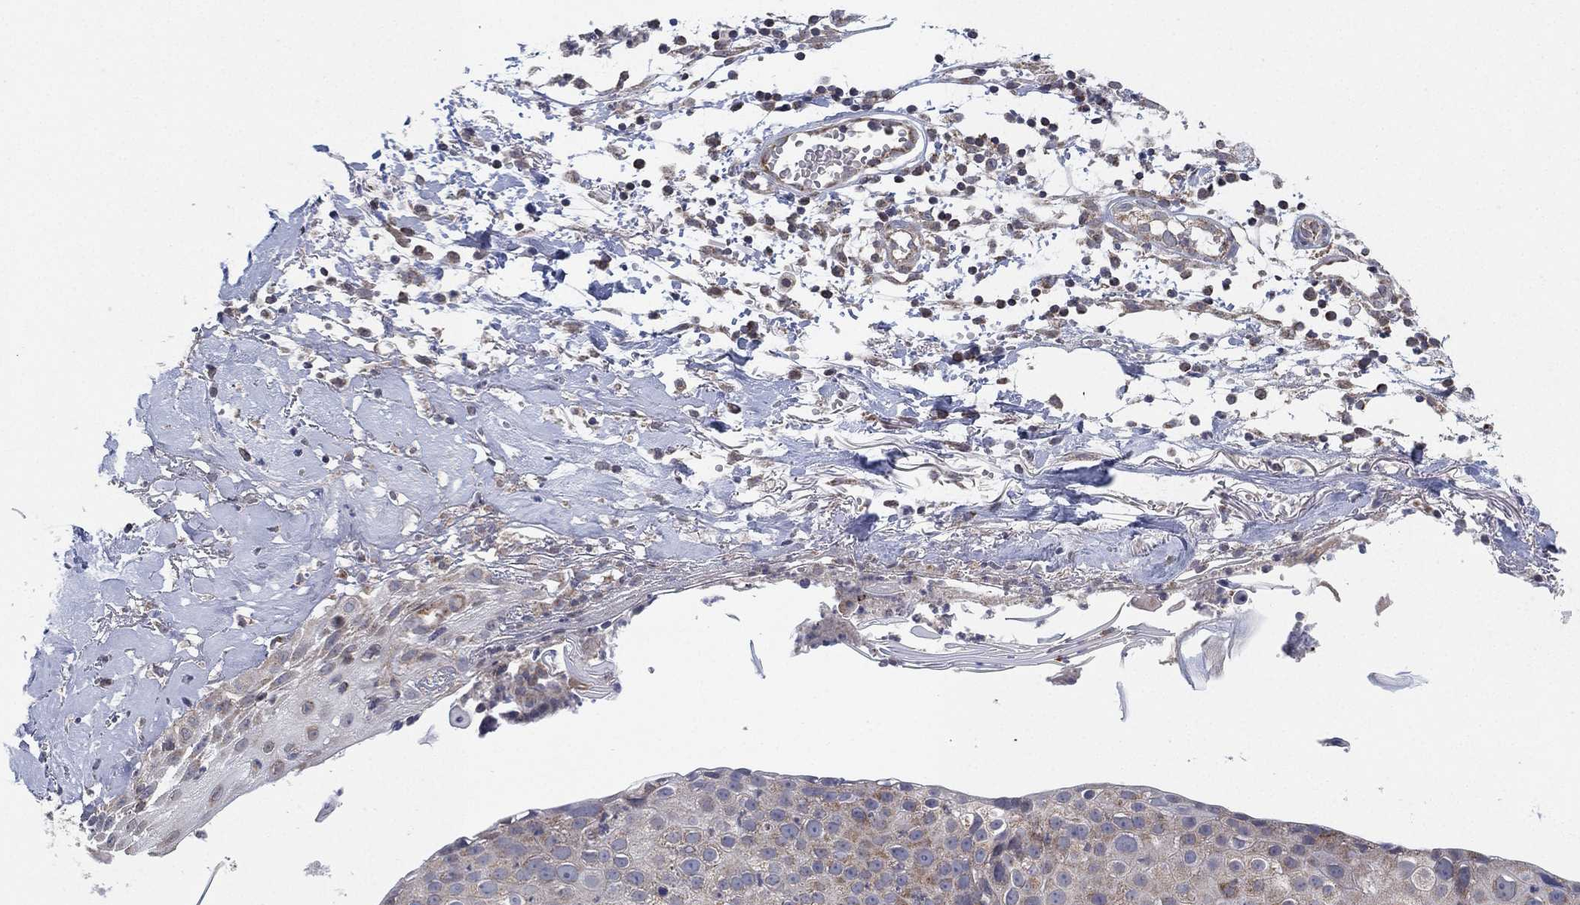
{"staining": {"intensity": "weak", "quantity": "<25%", "location": "cytoplasmic/membranous"}, "tissue": "skin cancer", "cell_type": "Tumor cells", "image_type": "cancer", "snomed": [{"axis": "morphology", "description": "Squamous cell carcinoma, NOS"}, {"axis": "topography", "description": "Skin"}], "caption": "High power microscopy image of an immunohistochemistry image of skin squamous cell carcinoma, revealing no significant staining in tumor cells. (DAB IHC, high magnification).", "gene": "PSMG4", "patient": {"sex": "male", "age": 71}}